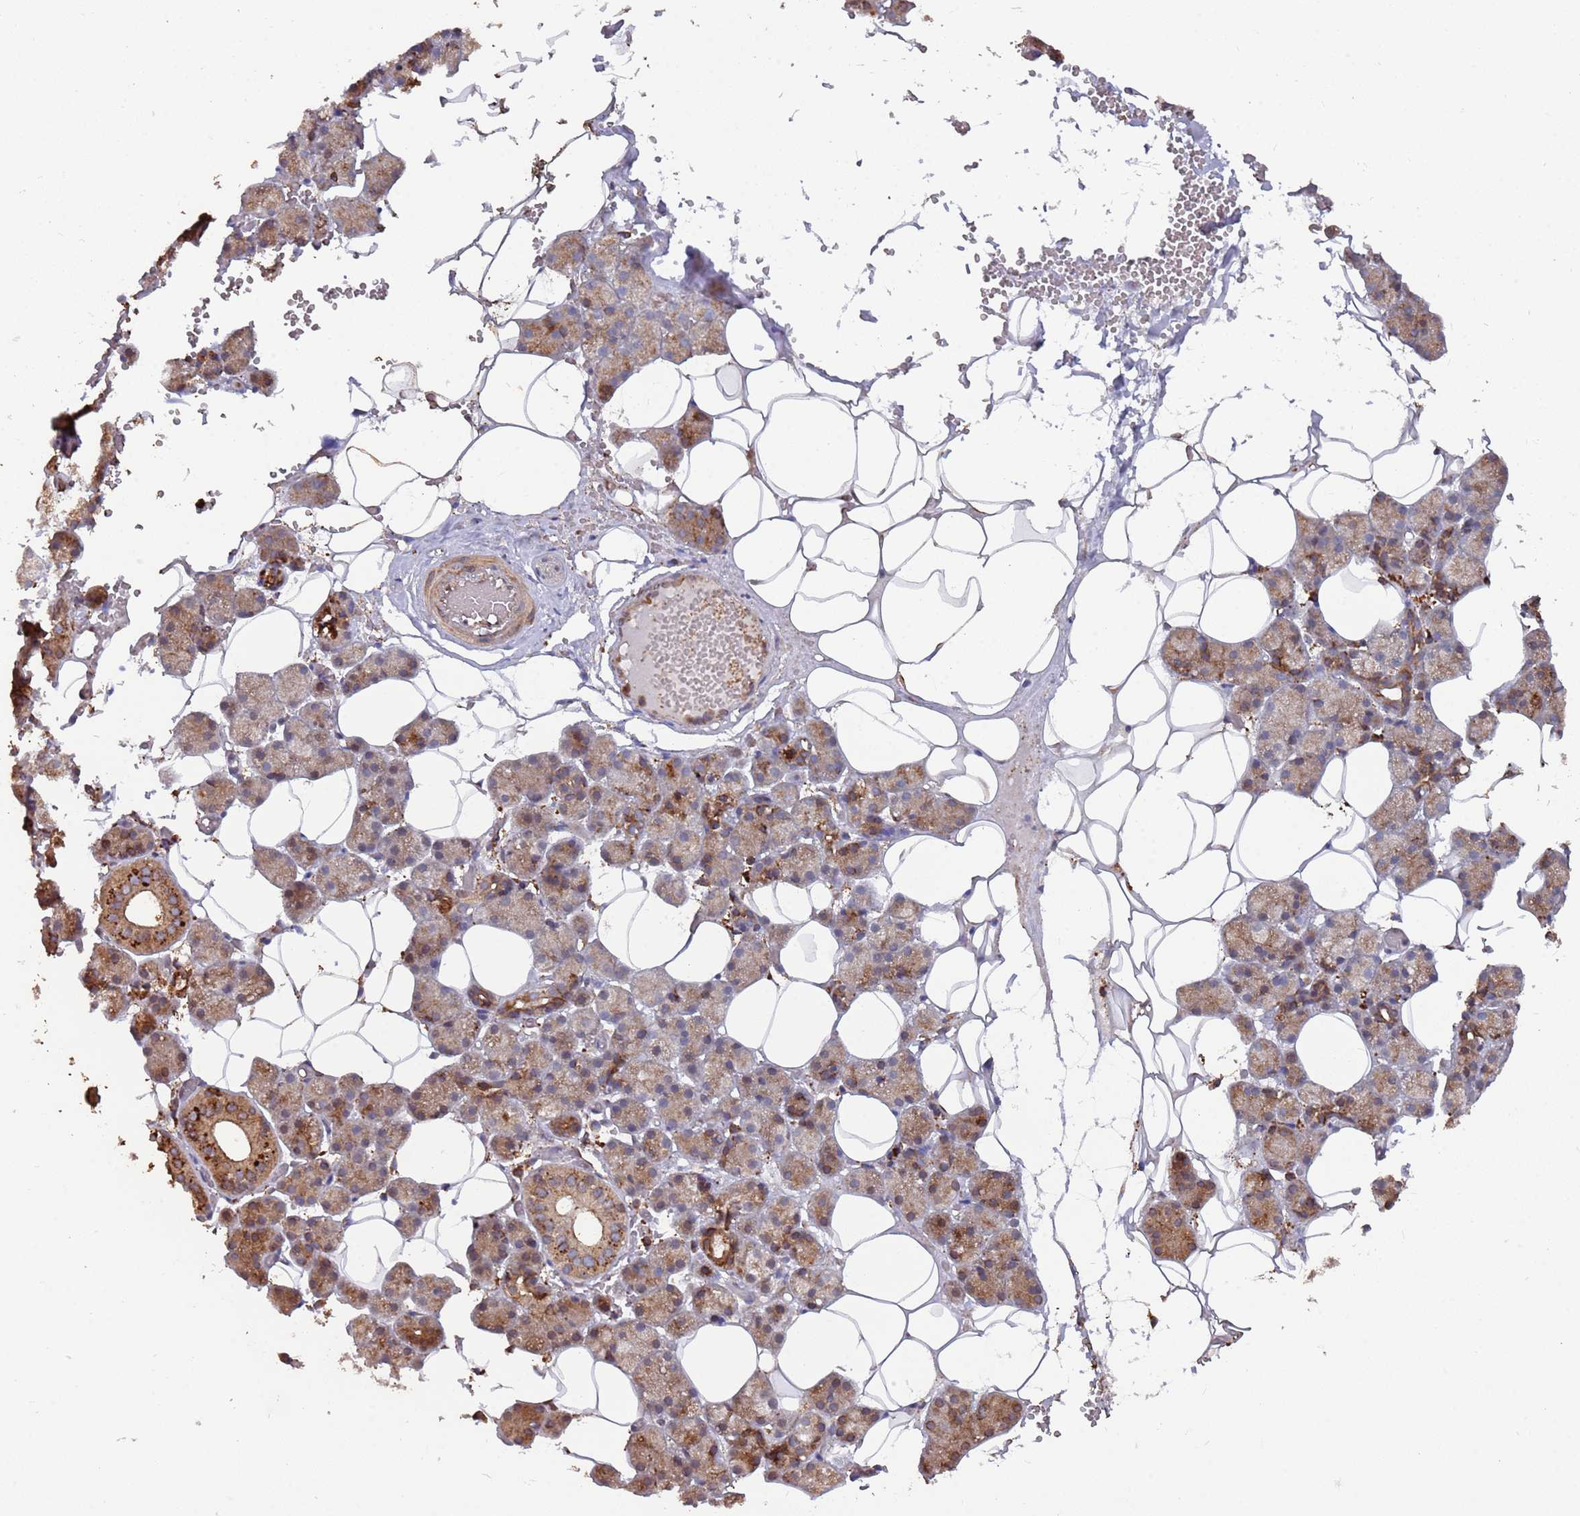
{"staining": {"intensity": "strong", "quantity": "25%-75%", "location": "cytoplasmic/membranous"}, "tissue": "salivary gland", "cell_type": "Glandular cells", "image_type": "normal", "snomed": [{"axis": "morphology", "description": "Normal tissue, NOS"}, {"axis": "topography", "description": "Salivary gland"}], "caption": "This image demonstrates immunohistochemistry staining of benign human salivary gland, with high strong cytoplasmic/membranous positivity in about 25%-75% of glandular cells.", "gene": "LACC1", "patient": {"sex": "female", "age": 33}}